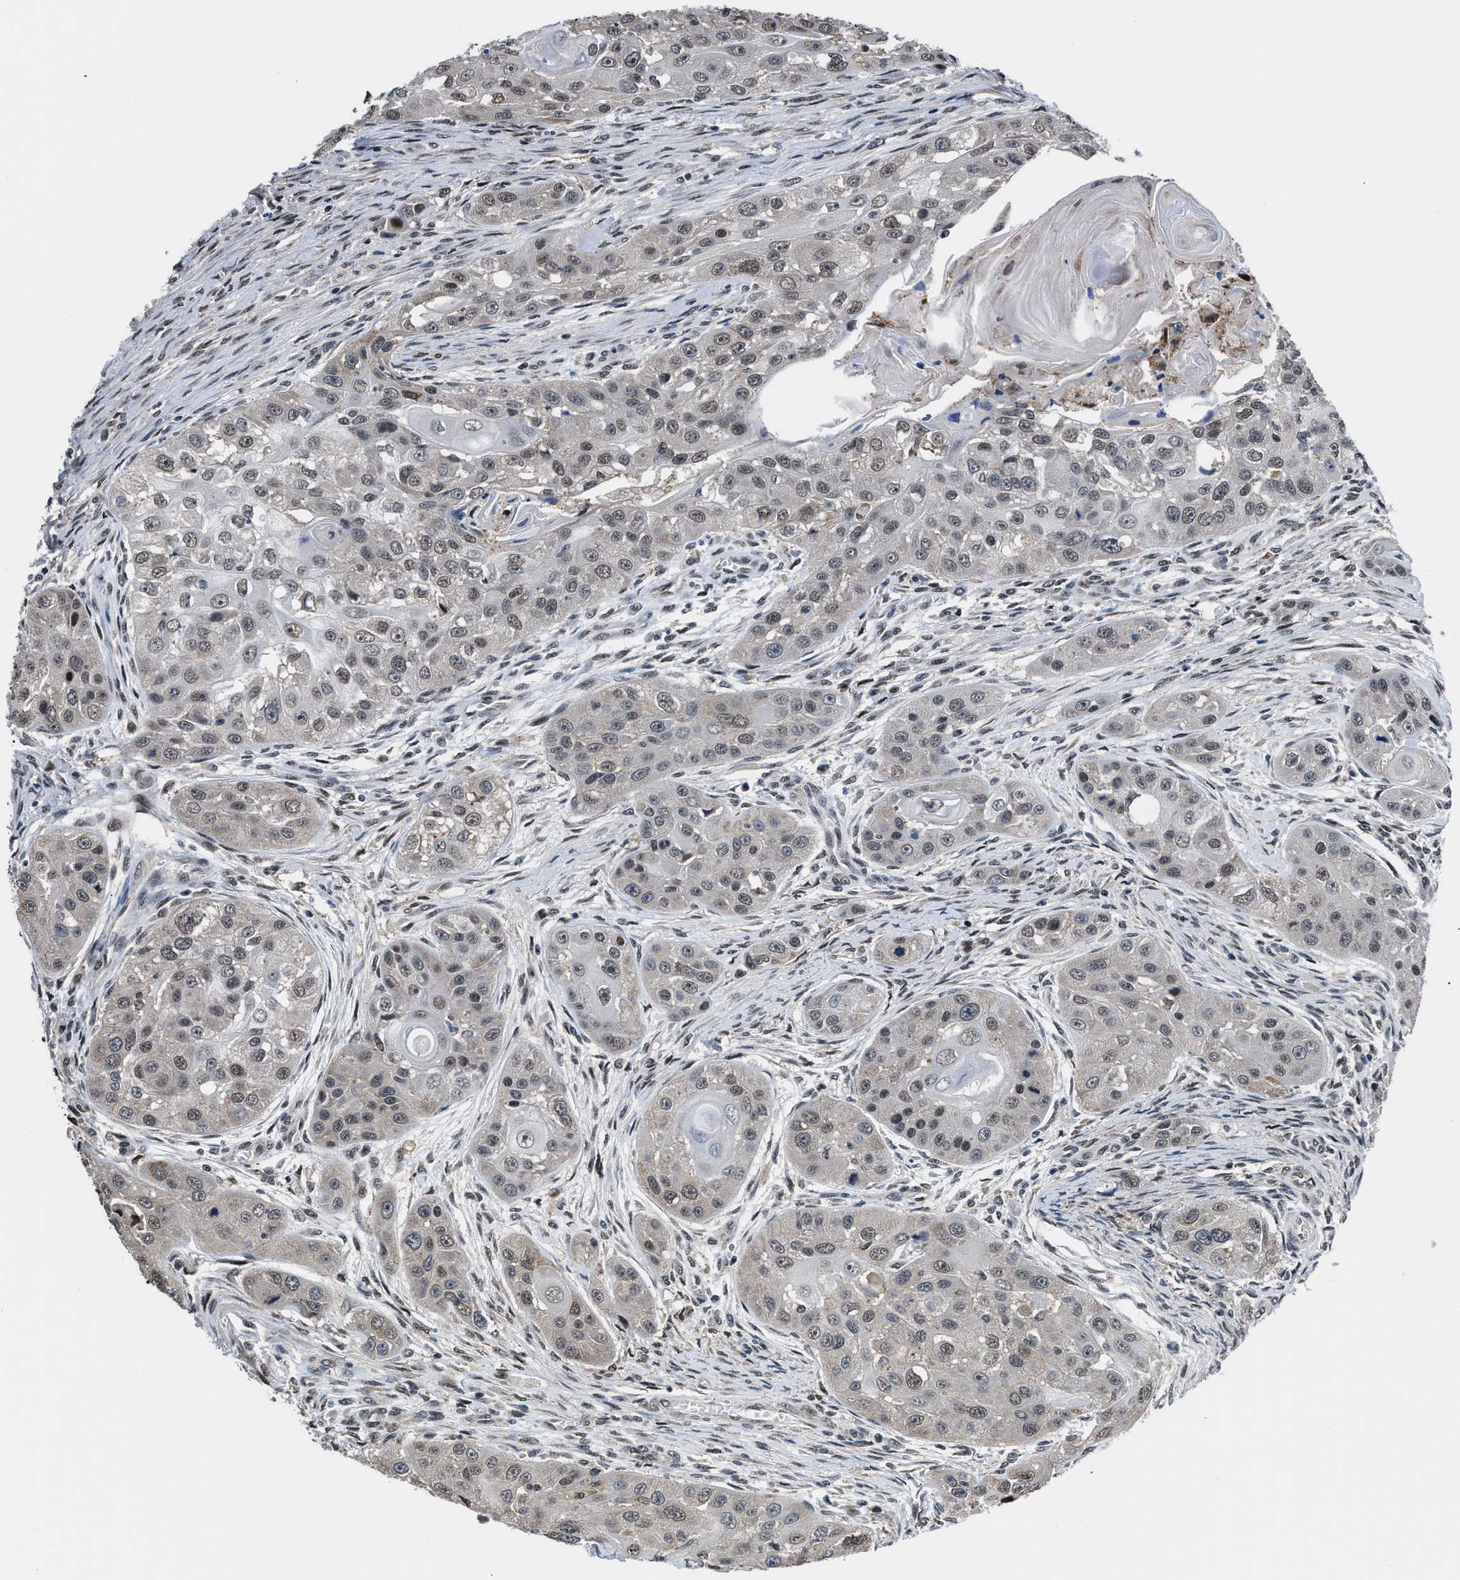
{"staining": {"intensity": "moderate", "quantity": ">75%", "location": "nuclear"}, "tissue": "head and neck cancer", "cell_type": "Tumor cells", "image_type": "cancer", "snomed": [{"axis": "morphology", "description": "Normal tissue, NOS"}, {"axis": "morphology", "description": "Squamous cell carcinoma, NOS"}, {"axis": "topography", "description": "Skeletal muscle"}, {"axis": "topography", "description": "Head-Neck"}], "caption": "Immunohistochemical staining of human head and neck cancer (squamous cell carcinoma) reveals medium levels of moderate nuclear expression in about >75% of tumor cells. Immunohistochemistry (ihc) stains the protein of interest in brown and the nuclei are stained blue.", "gene": "HNRNPH2", "patient": {"sex": "male", "age": 51}}